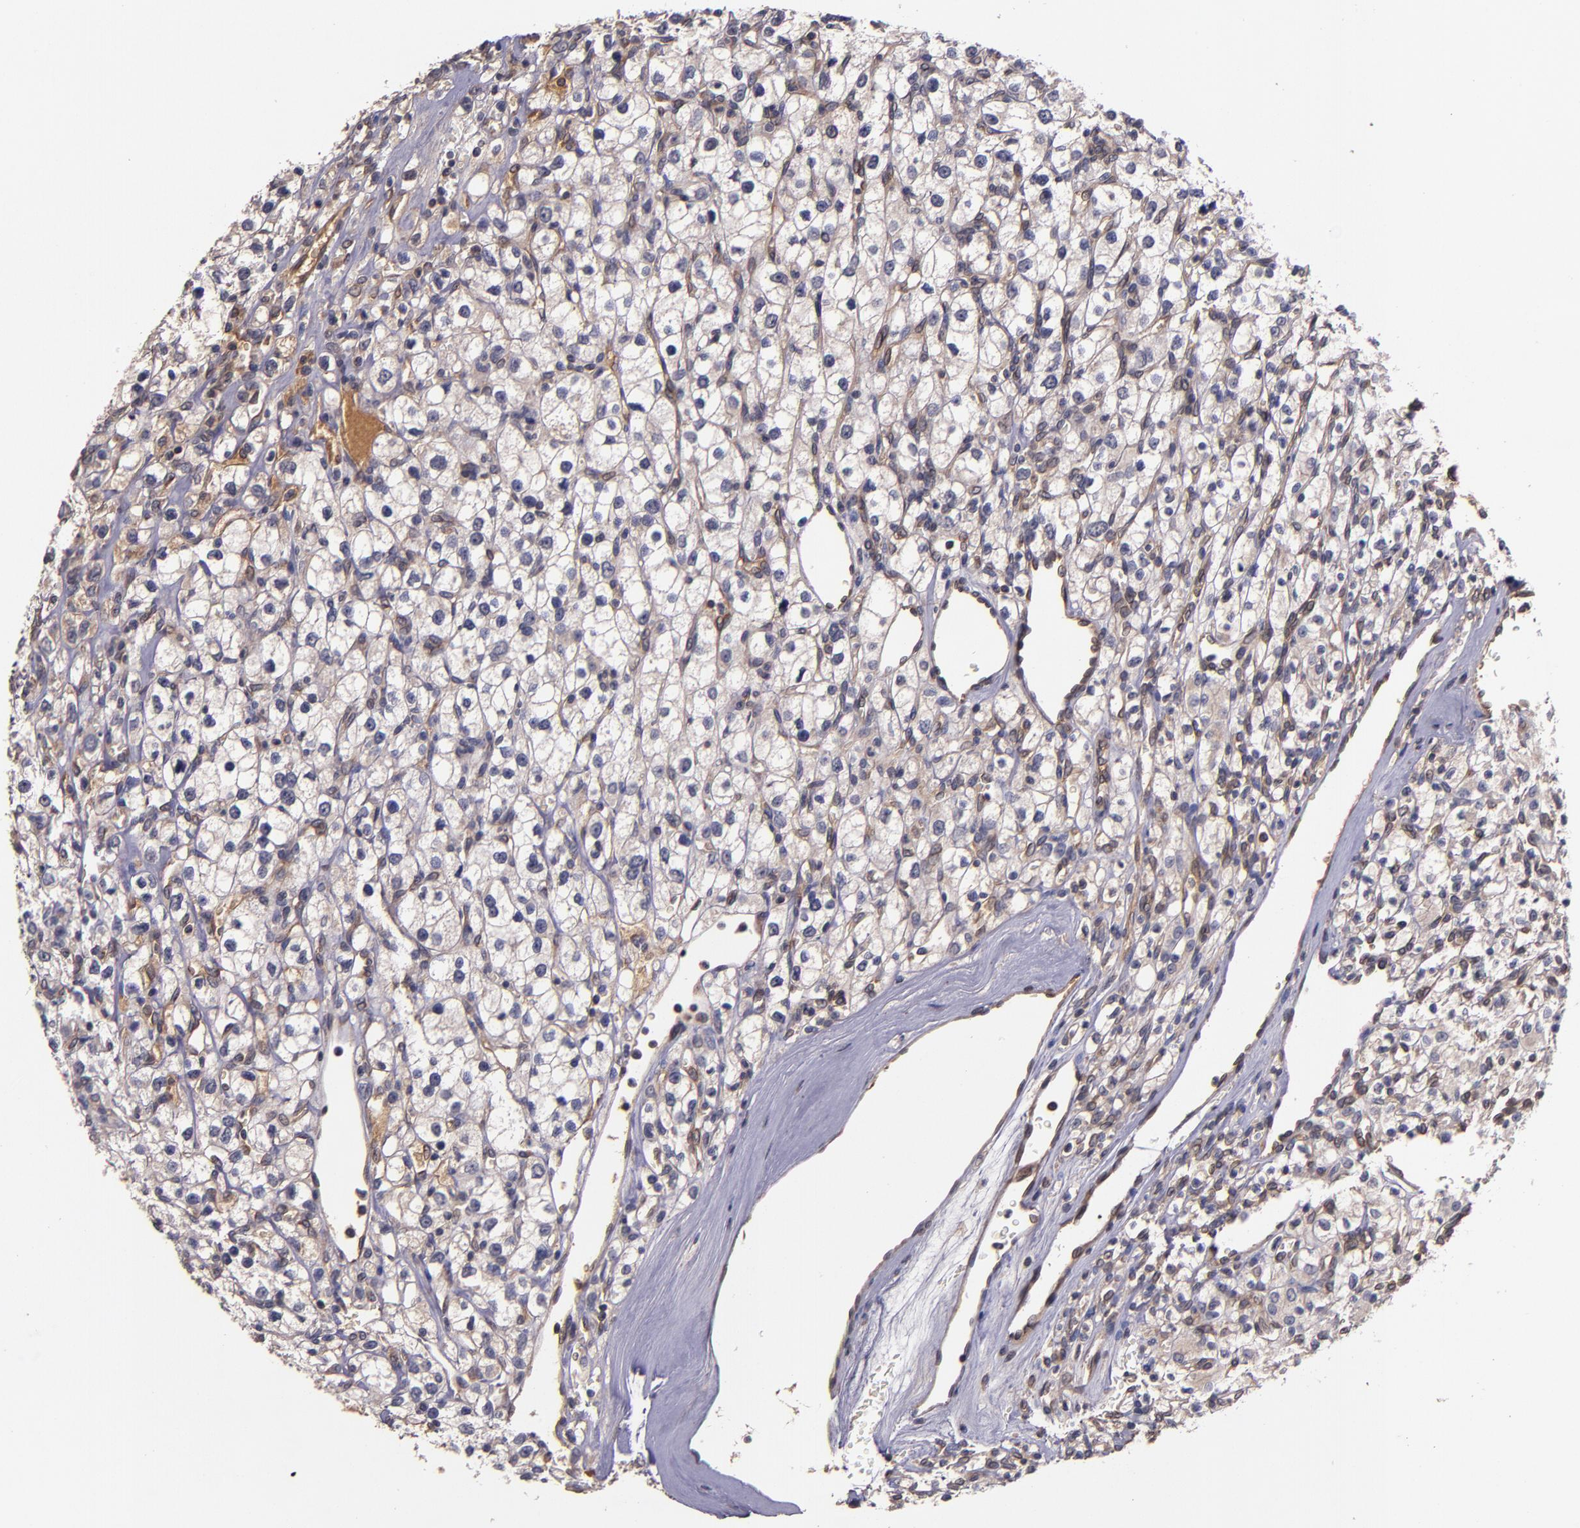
{"staining": {"intensity": "weak", "quantity": "25%-75%", "location": "cytoplasmic/membranous"}, "tissue": "renal cancer", "cell_type": "Tumor cells", "image_type": "cancer", "snomed": [{"axis": "morphology", "description": "Adenocarcinoma, NOS"}, {"axis": "topography", "description": "Kidney"}], "caption": "Immunohistochemical staining of renal cancer (adenocarcinoma) demonstrates weak cytoplasmic/membranous protein staining in about 25%-75% of tumor cells.", "gene": "PRAF2", "patient": {"sex": "female", "age": 62}}